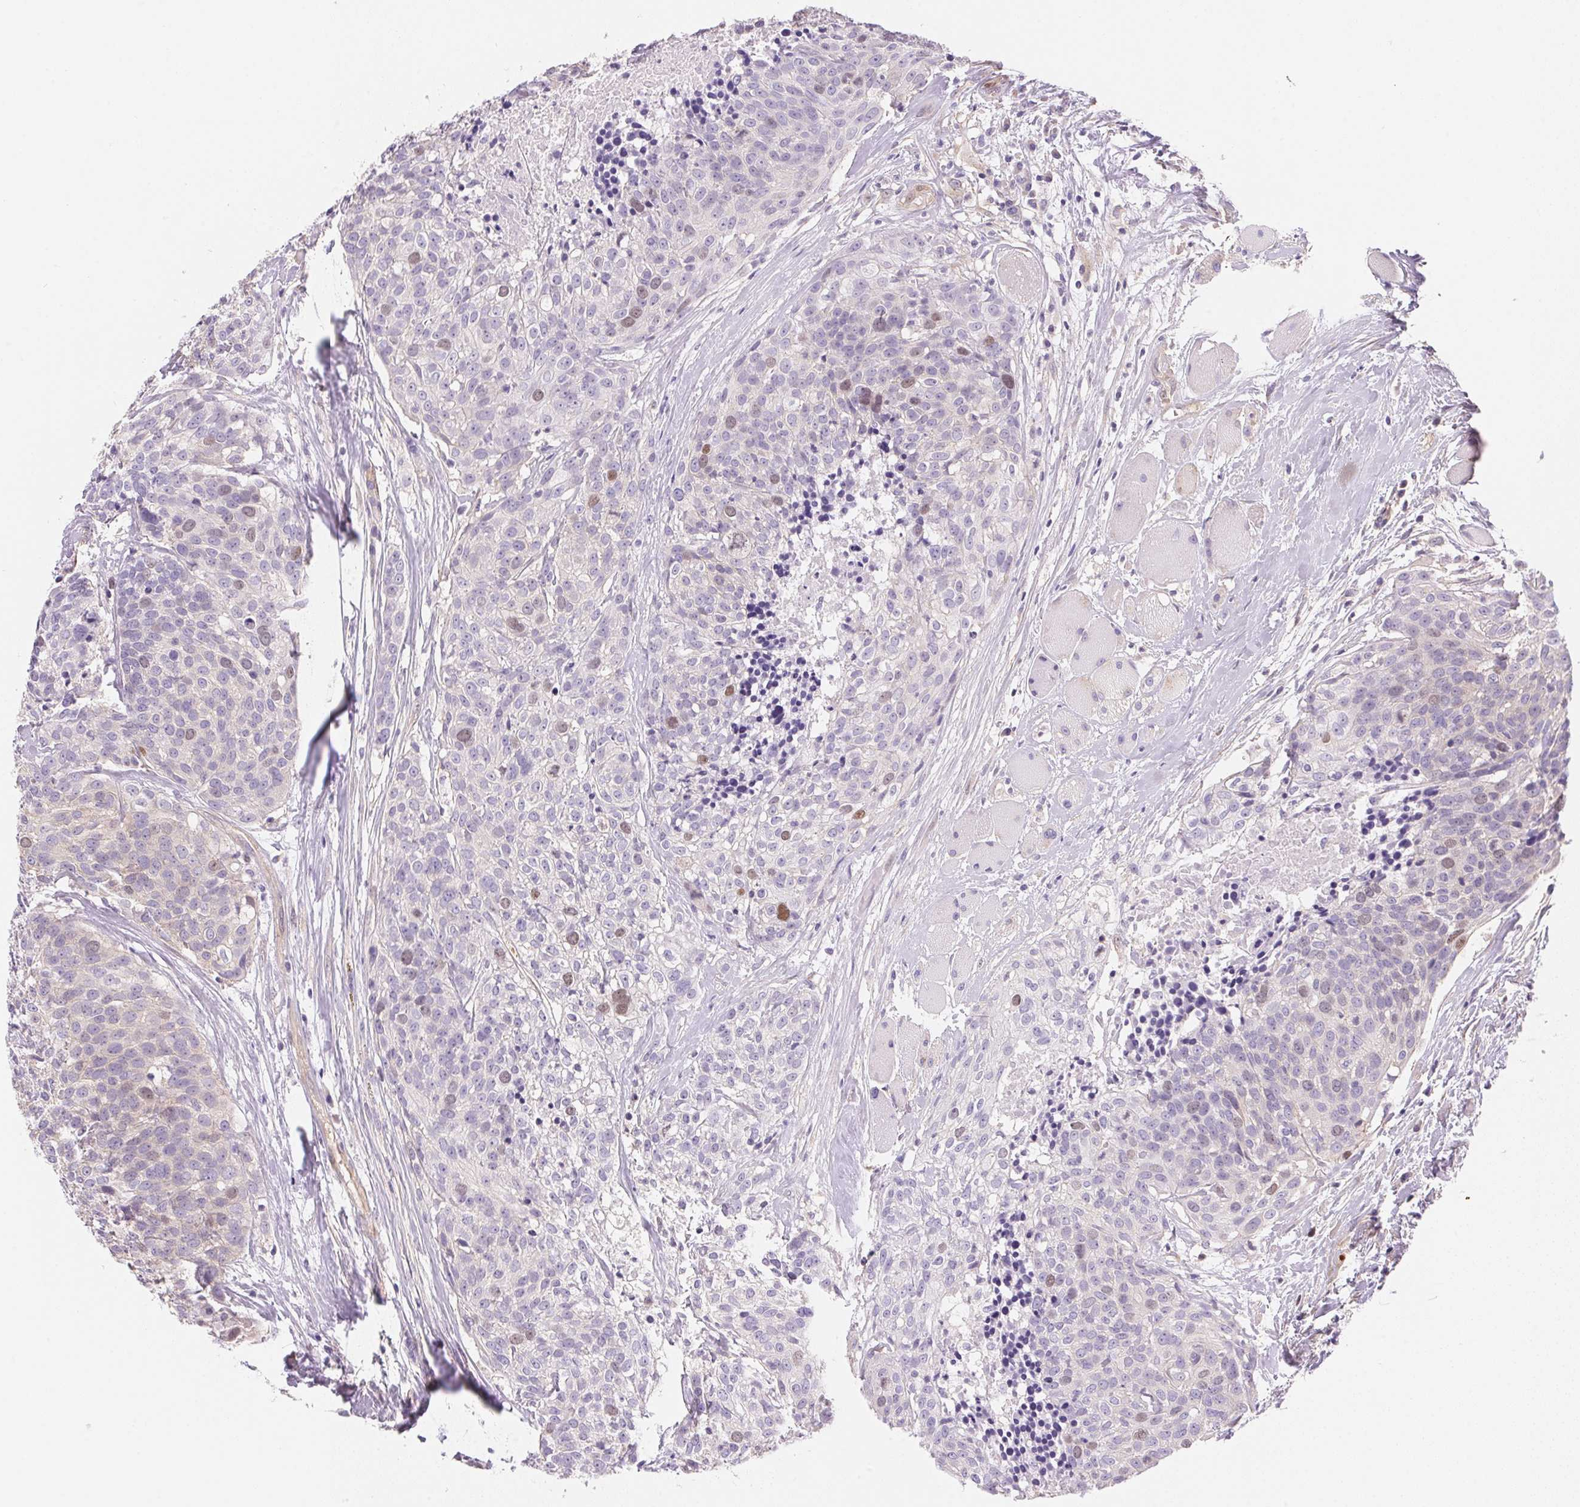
{"staining": {"intensity": "moderate", "quantity": "<25%", "location": "nuclear"}, "tissue": "head and neck cancer", "cell_type": "Tumor cells", "image_type": "cancer", "snomed": [{"axis": "morphology", "description": "Squamous cell carcinoma, NOS"}, {"axis": "topography", "description": "Oral tissue"}, {"axis": "topography", "description": "Head-Neck"}], "caption": "Squamous cell carcinoma (head and neck) stained with a brown dye displays moderate nuclear positive positivity in about <25% of tumor cells.", "gene": "SMTN", "patient": {"sex": "male", "age": 64}}